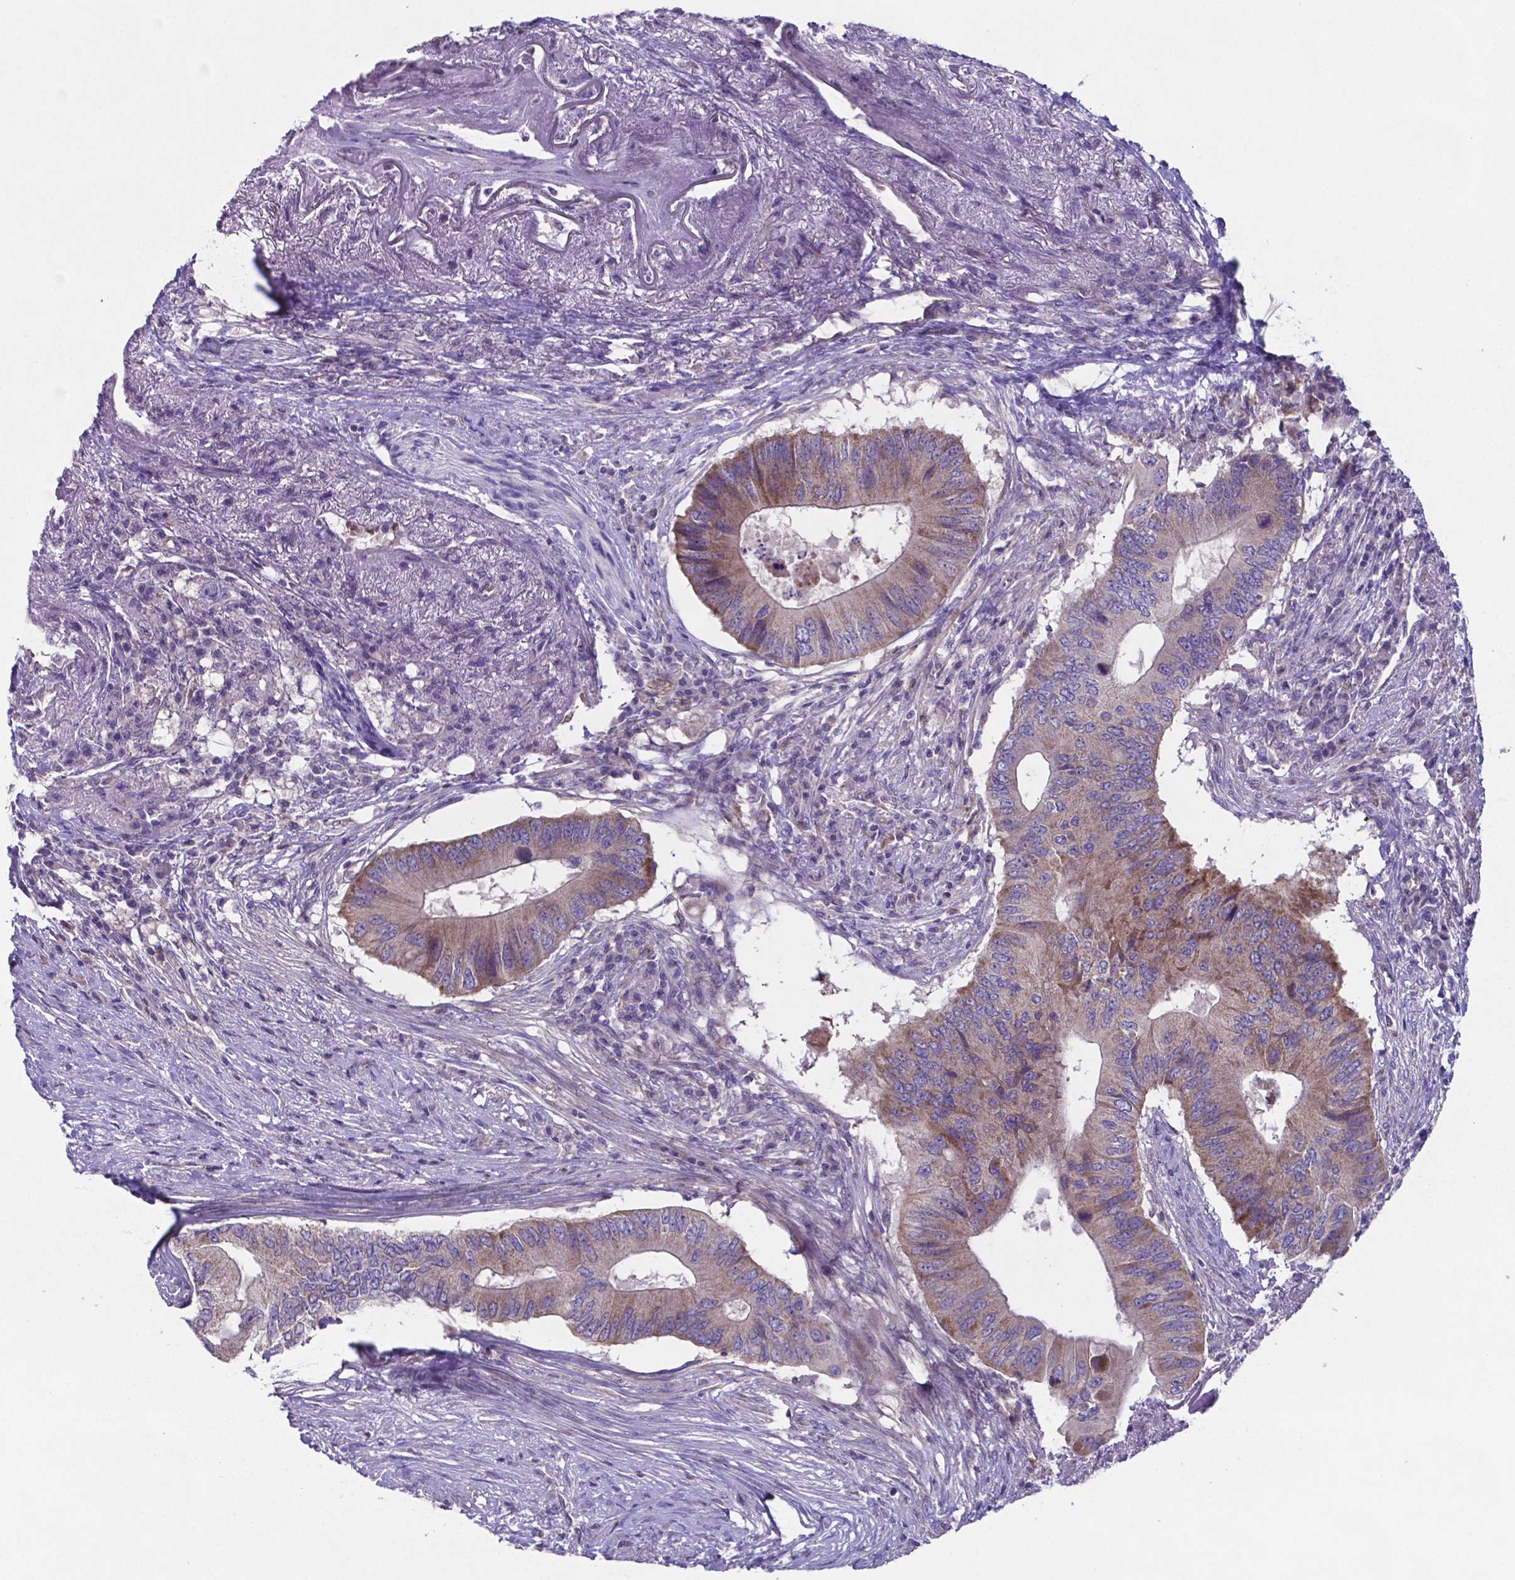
{"staining": {"intensity": "weak", "quantity": ">75%", "location": "cytoplasmic/membranous"}, "tissue": "colorectal cancer", "cell_type": "Tumor cells", "image_type": "cancer", "snomed": [{"axis": "morphology", "description": "Adenocarcinoma, NOS"}, {"axis": "topography", "description": "Colon"}], "caption": "DAB (3,3'-diaminobenzidine) immunohistochemical staining of human adenocarcinoma (colorectal) reveals weak cytoplasmic/membranous protein positivity in about >75% of tumor cells.", "gene": "TYRO3", "patient": {"sex": "male", "age": 71}}